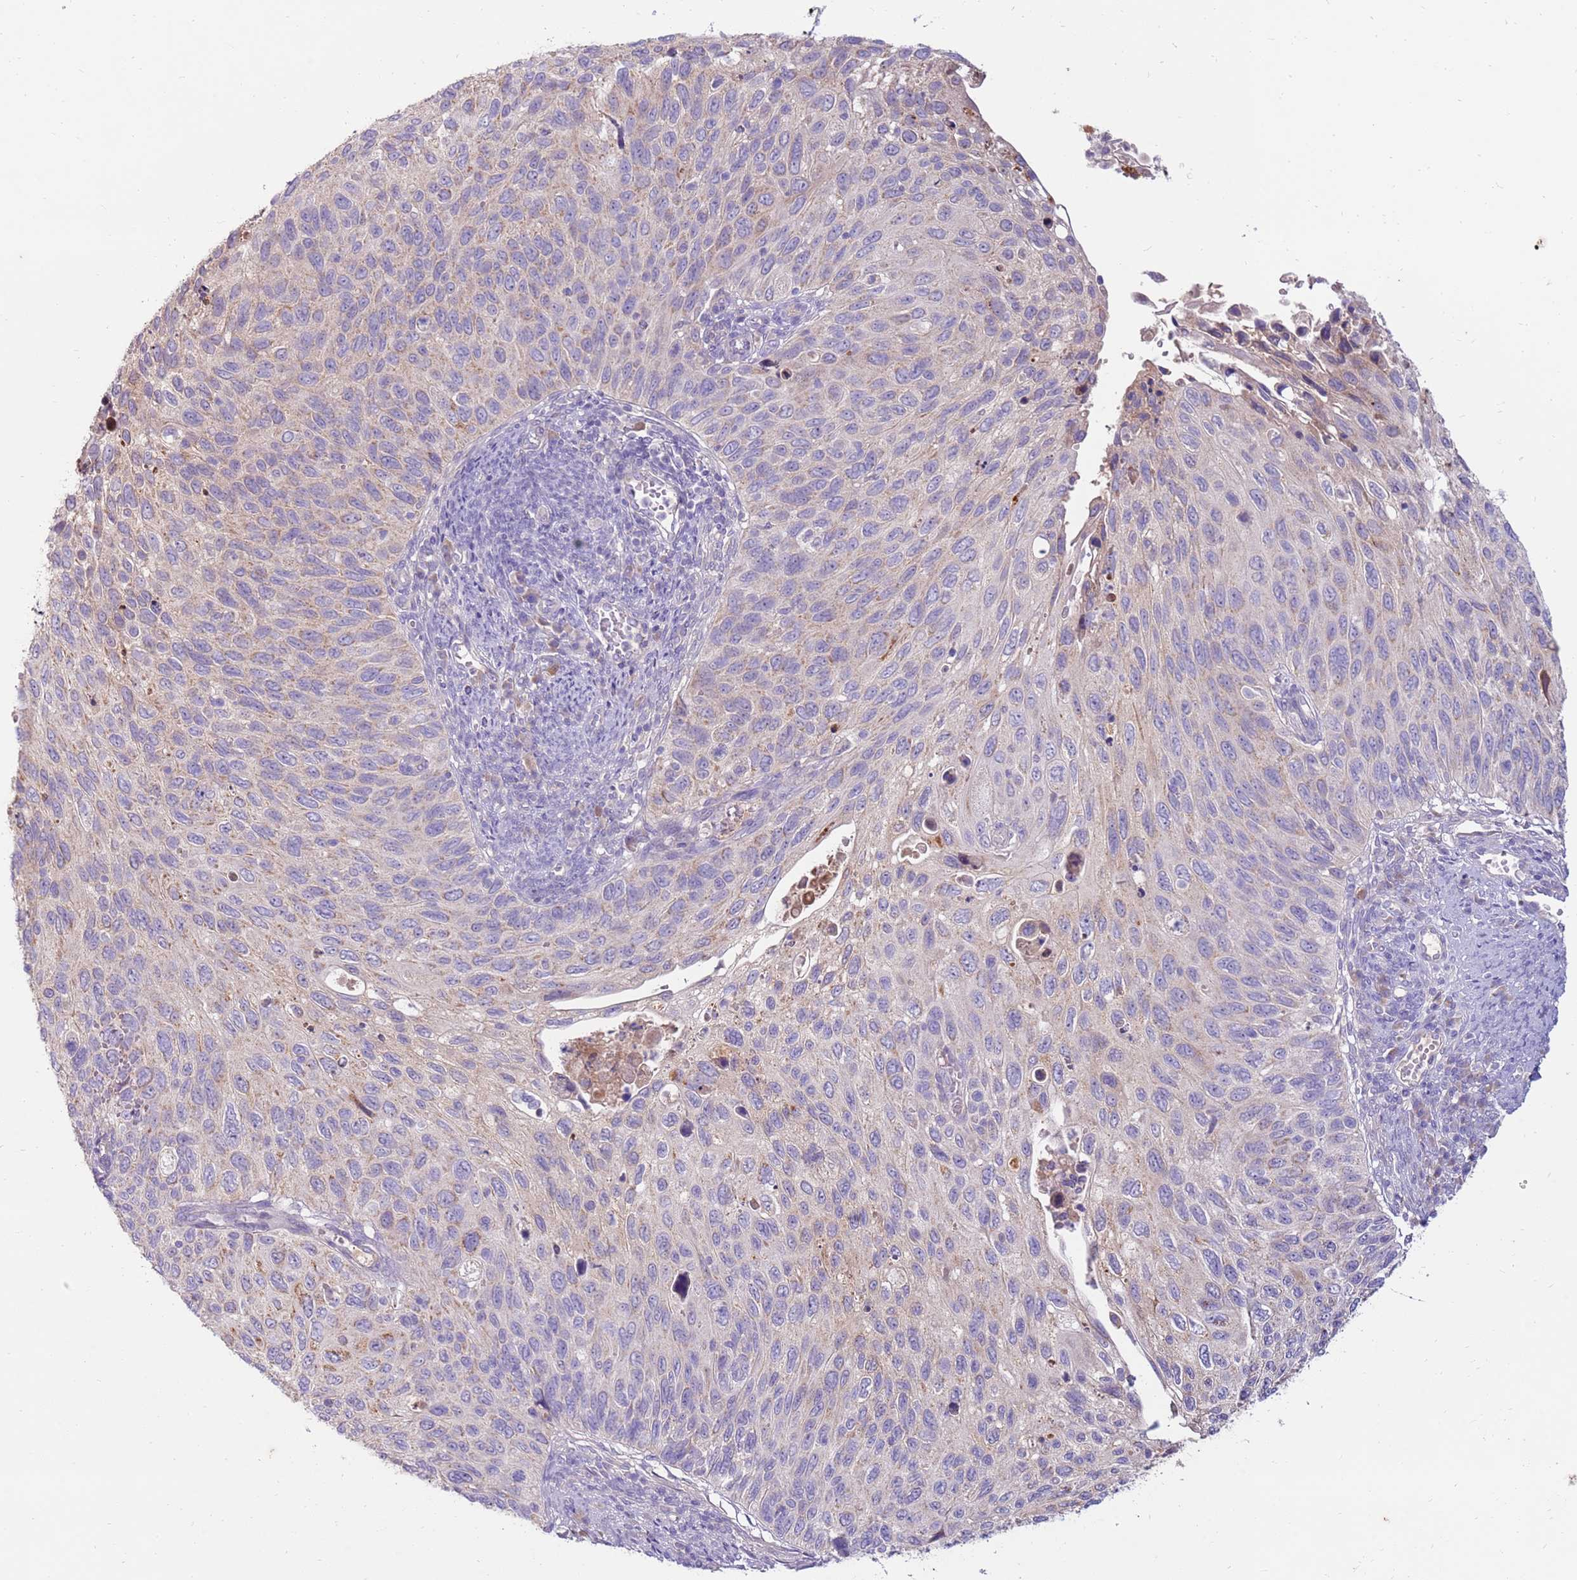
{"staining": {"intensity": "negative", "quantity": "none", "location": "none"}, "tissue": "cervical cancer", "cell_type": "Tumor cells", "image_type": "cancer", "snomed": [{"axis": "morphology", "description": "Squamous cell carcinoma, NOS"}, {"axis": "topography", "description": "Cervix"}], "caption": "Tumor cells show no significant positivity in cervical cancer (squamous cell carcinoma).", "gene": "SLC44A4", "patient": {"sex": "female", "age": 70}}